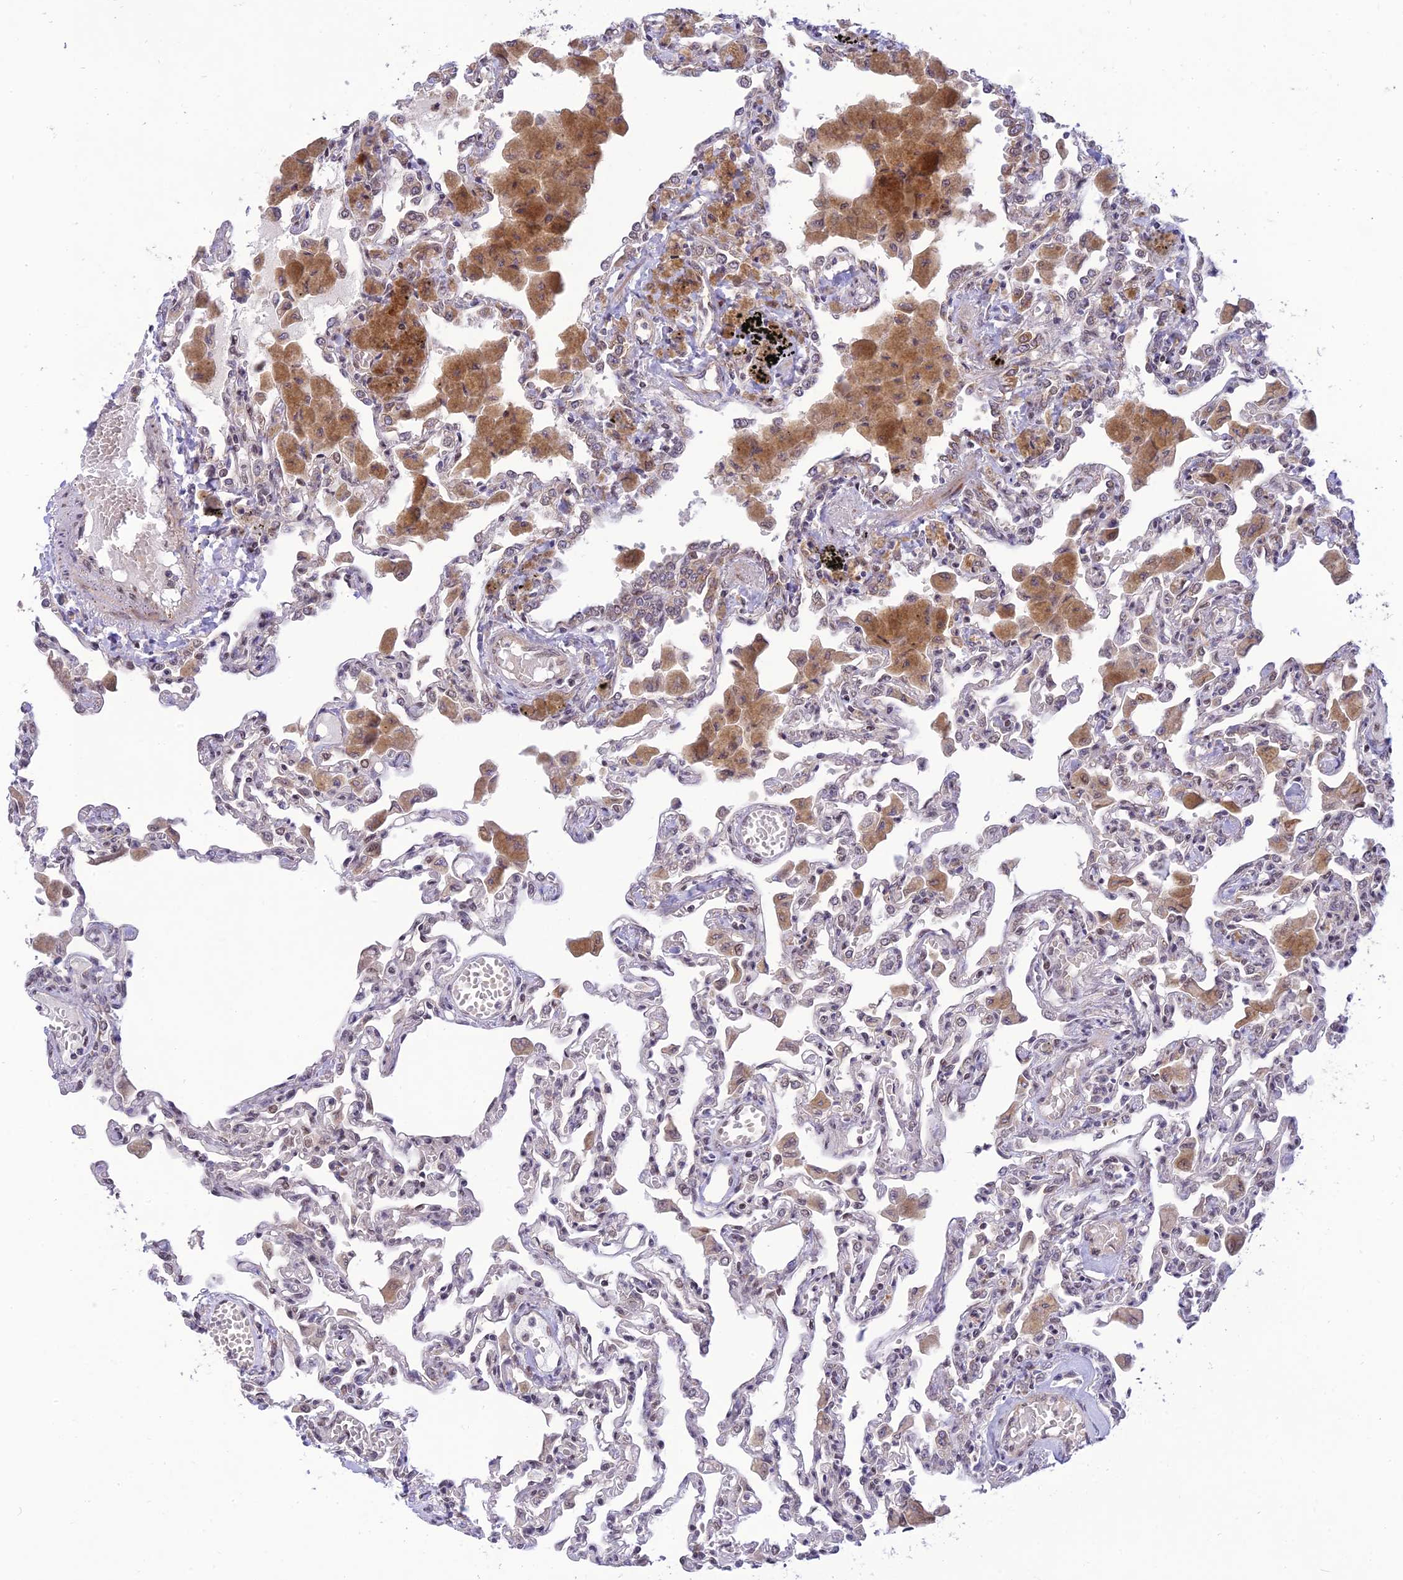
{"staining": {"intensity": "moderate", "quantity": "<25%", "location": "nuclear"}, "tissue": "lung", "cell_type": "Alveolar cells", "image_type": "normal", "snomed": [{"axis": "morphology", "description": "Normal tissue, NOS"}, {"axis": "topography", "description": "Bronchus"}, {"axis": "topography", "description": "Lung"}], "caption": "IHC (DAB (3,3'-diaminobenzidine)) staining of unremarkable lung displays moderate nuclear protein positivity in approximately <25% of alveolar cells.", "gene": "MICOS13", "patient": {"sex": "female", "age": 49}}